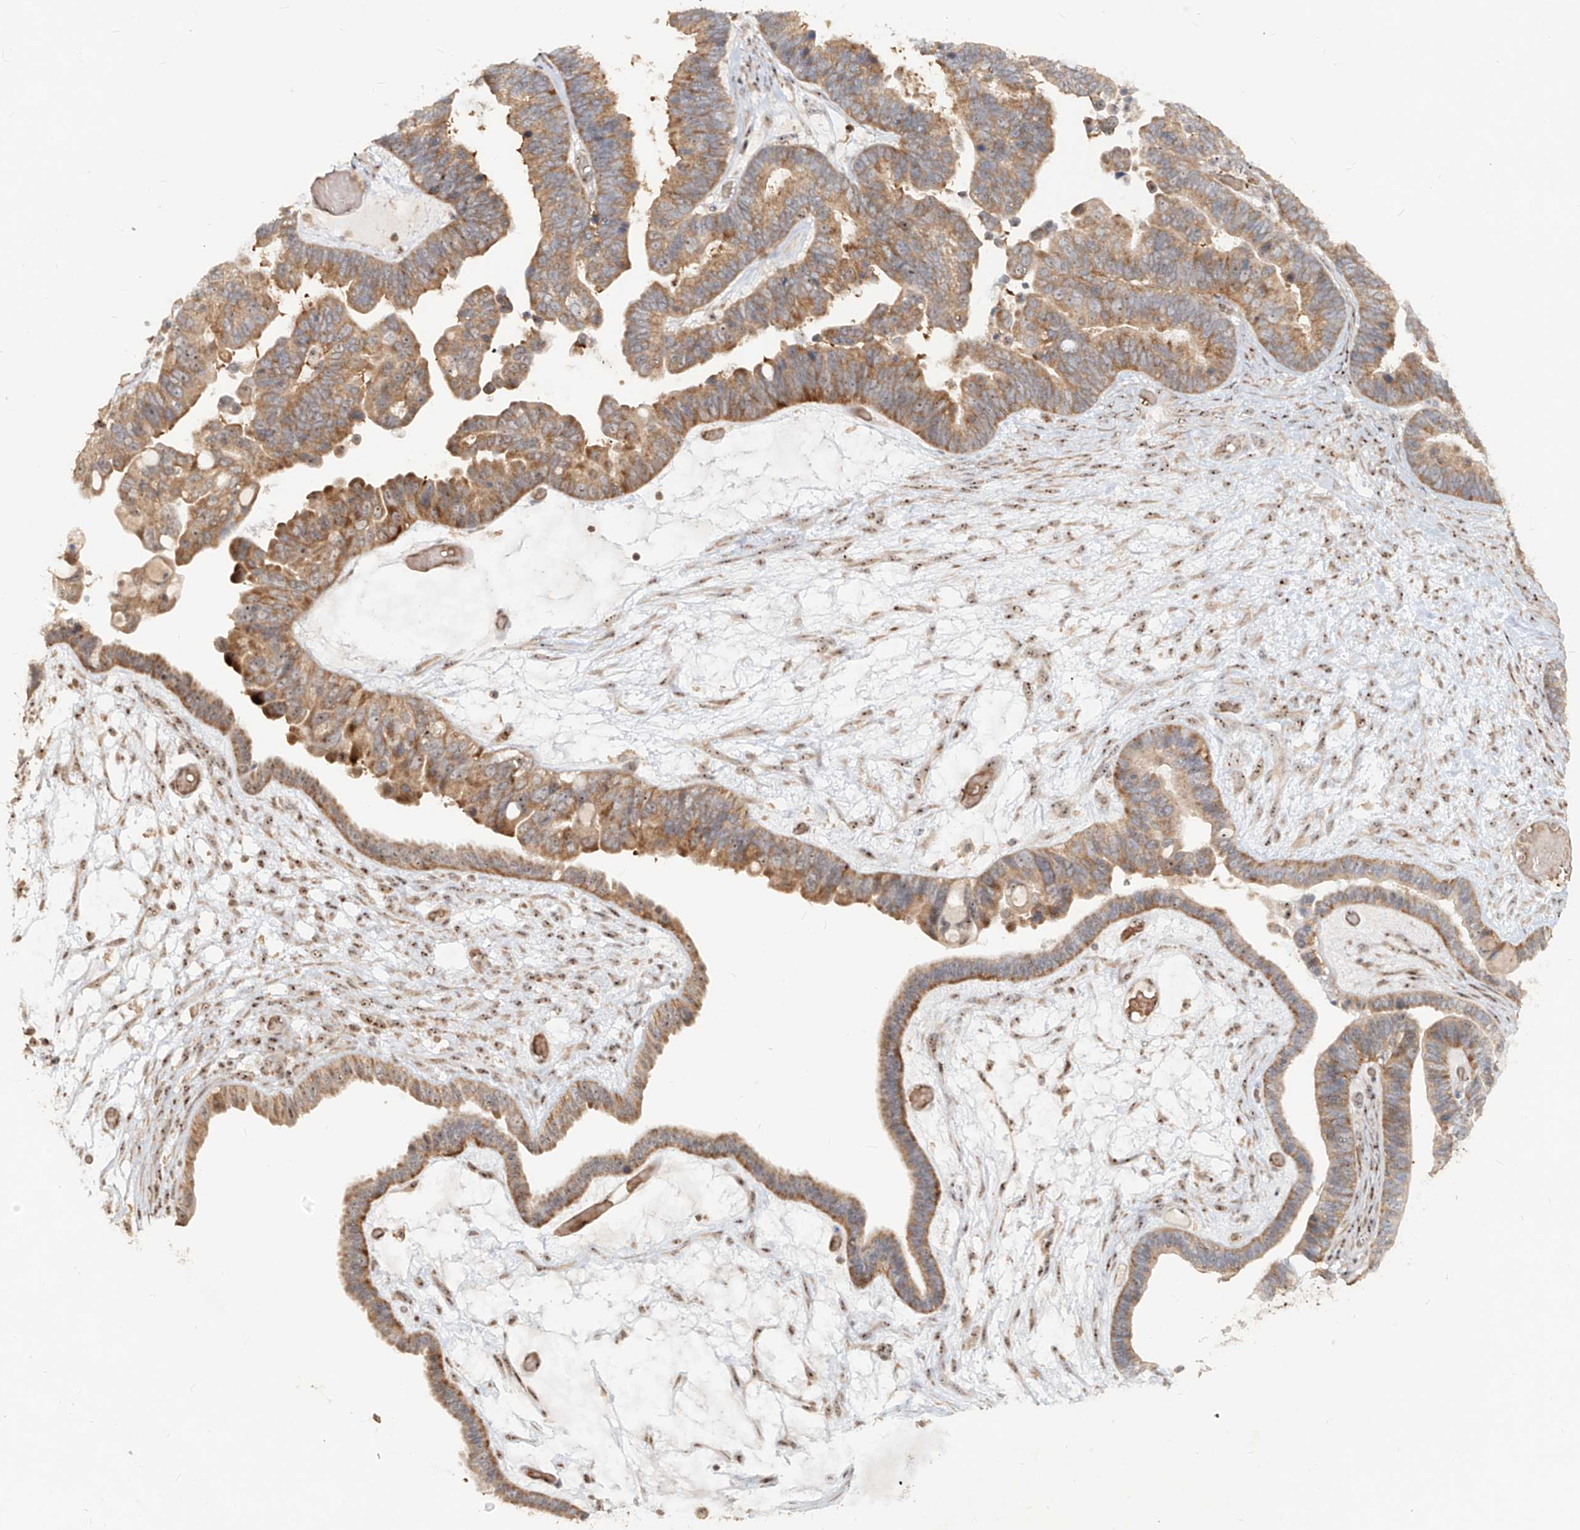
{"staining": {"intensity": "moderate", "quantity": ">75%", "location": "cytoplasmic/membranous"}, "tissue": "ovarian cancer", "cell_type": "Tumor cells", "image_type": "cancer", "snomed": [{"axis": "morphology", "description": "Cystadenocarcinoma, serous, NOS"}, {"axis": "topography", "description": "Ovary"}], "caption": "IHC micrograph of neoplastic tissue: human serous cystadenocarcinoma (ovarian) stained using immunohistochemistry (IHC) reveals medium levels of moderate protein expression localized specifically in the cytoplasmic/membranous of tumor cells, appearing as a cytoplasmic/membranous brown color.", "gene": "BYSL", "patient": {"sex": "female", "age": 56}}